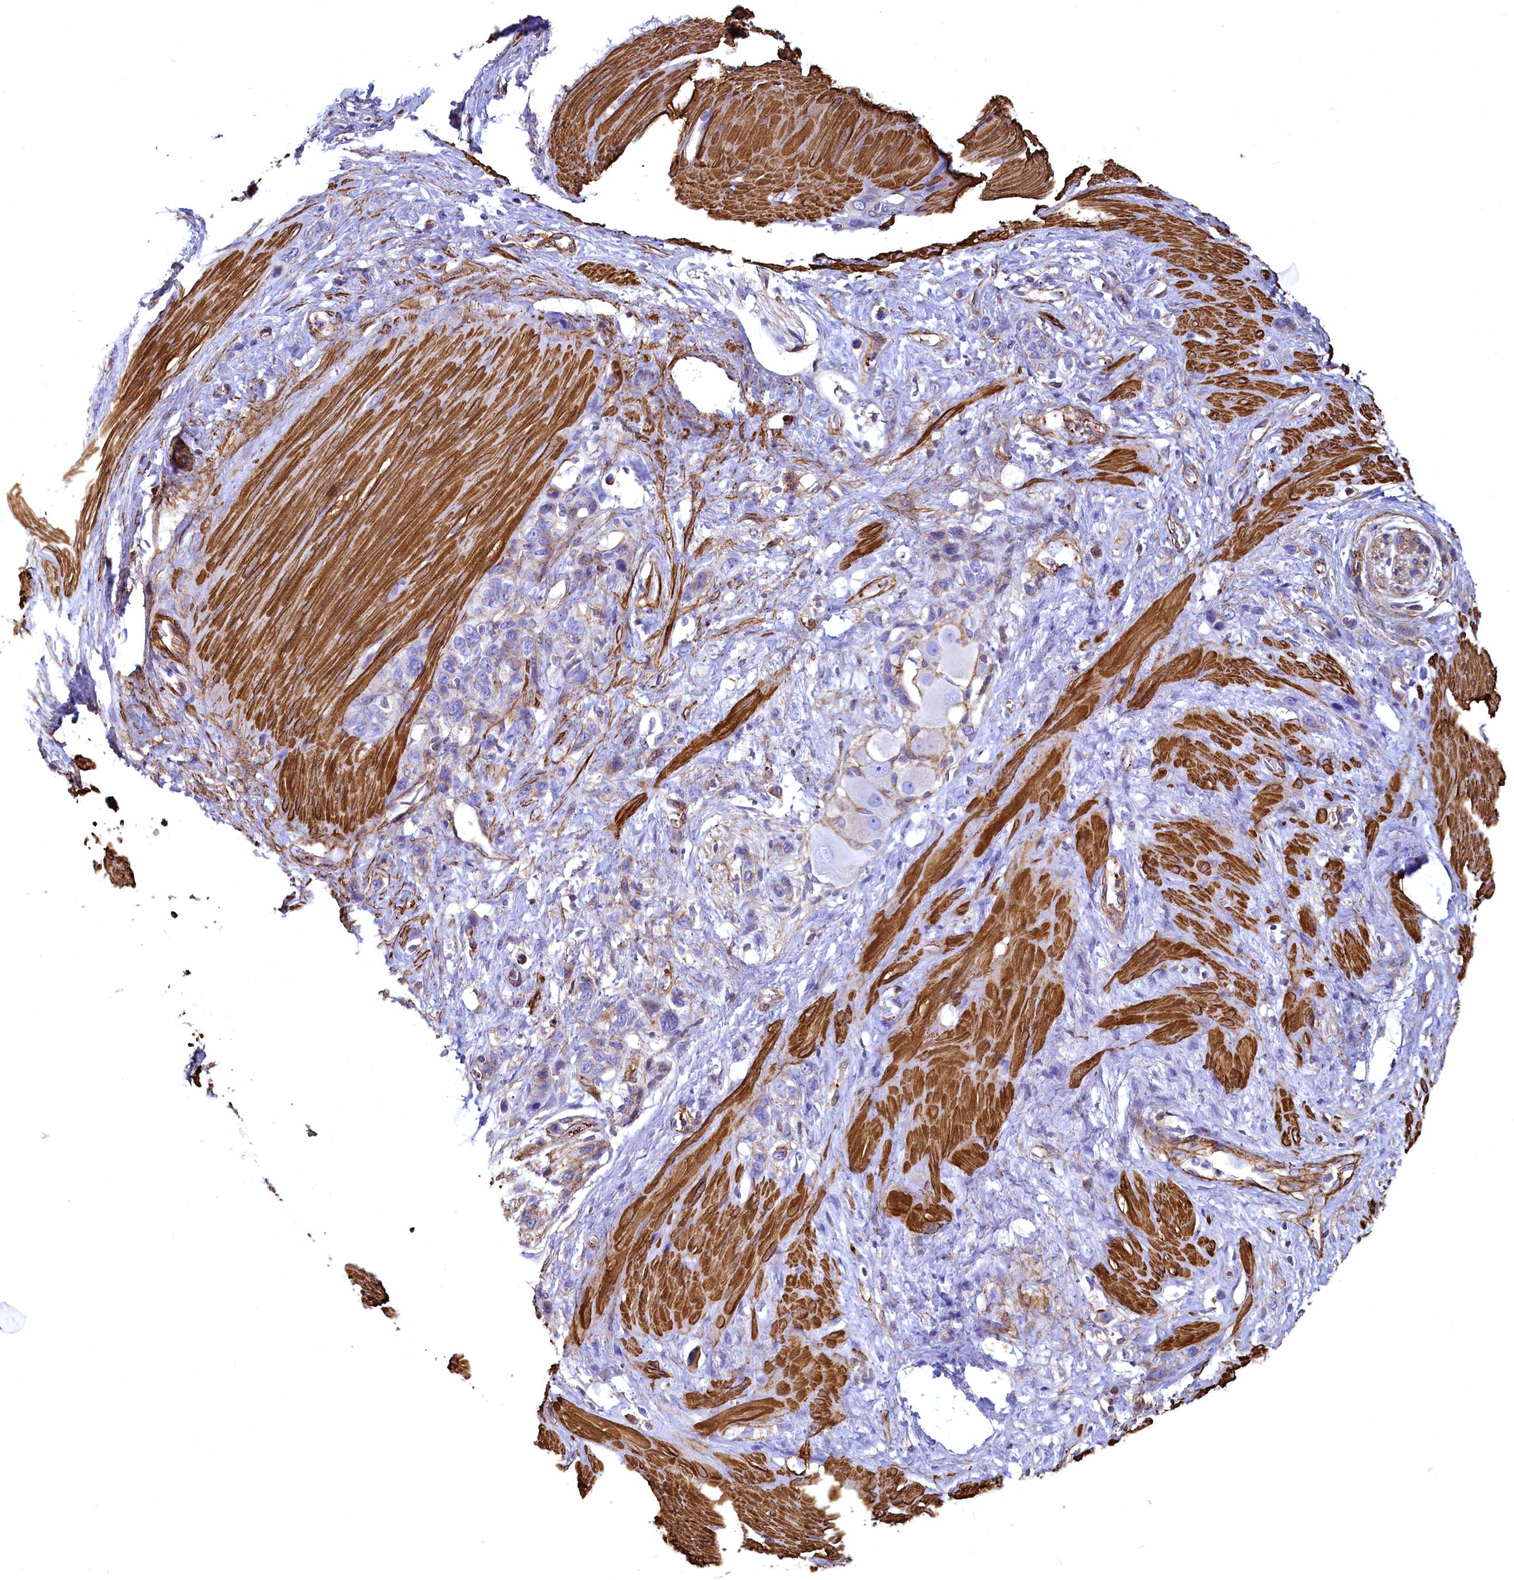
{"staining": {"intensity": "negative", "quantity": "none", "location": "none"}, "tissue": "stomach cancer", "cell_type": "Tumor cells", "image_type": "cancer", "snomed": [{"axis": "morphology", "description": "Adenocarcinoma, NOS"}, {"axis": "morphology", "description": "Adenocarcinoma, High grade"}, {"axis": "topography", "description": "Stomach, upper"}, {"axis": "topography", "description": "Stomach, lower"}], "caption": "Tumor cells are negative for protein expression in human stomach cancer (high-grade adenocarcinoma).", "gene": "THBS1", "patient": {"sex": "female", "age": 65}}